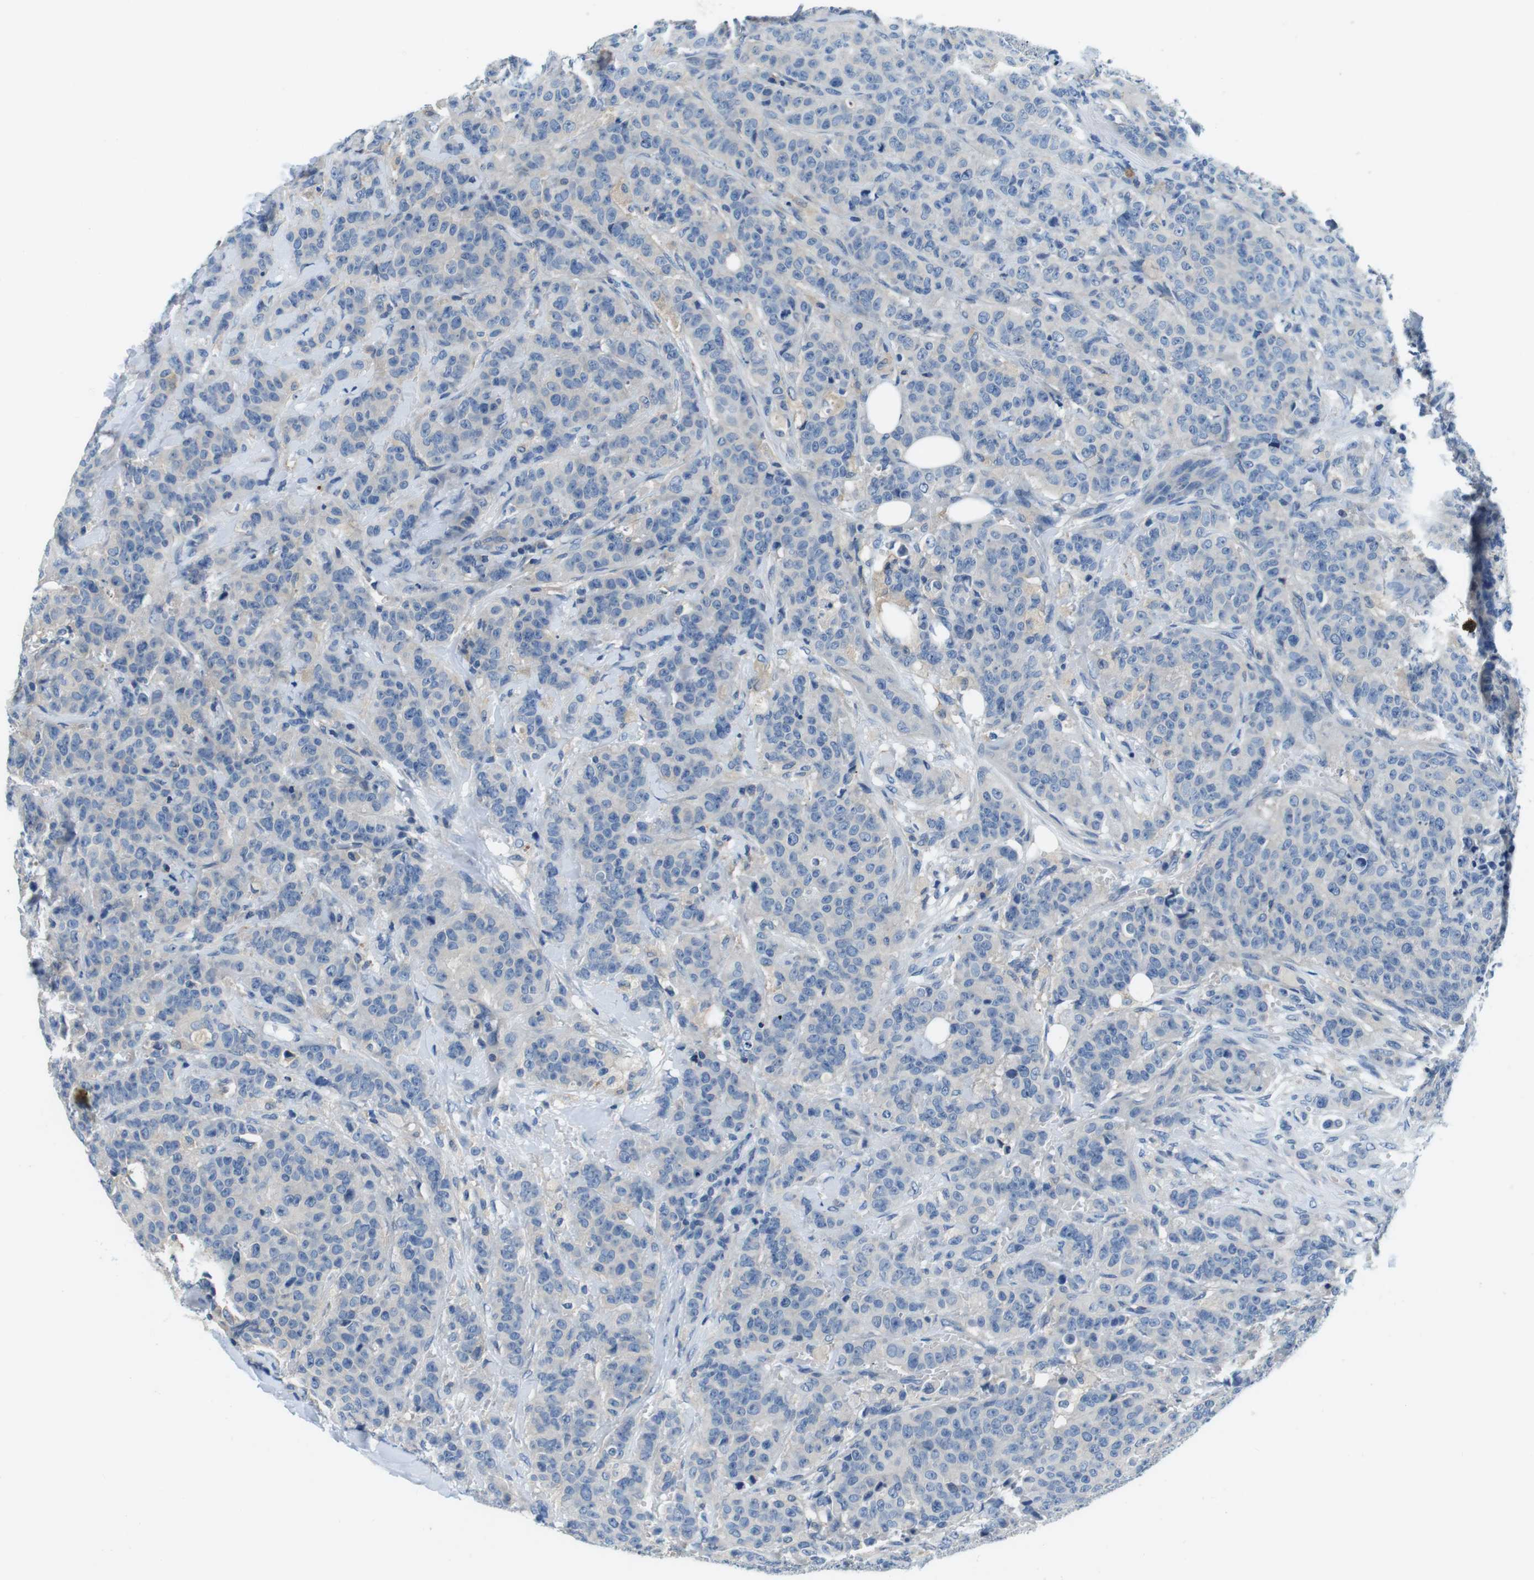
{"staining": {"intensity": "negative", "quantity": "none", "location": "none"}, "tissue": "breast cancer", "cell_type": "Tumor cells", "image_type": "cancer", "snomed": [{"axis": "morphology", "description": "Normal tissue, NOS"}, {"axis": "morphology", "description": "Duct carcinoma"}, {"axis": "topography", "description": "Breast"}], "caption": "IHC of human breast infiltrating ductal carcinoma demonstrates no expression in tumor cells. (Stains: DAB (3,3'-diaminobenzidine) immunohistochemistry with hematoxylin counter stain, Microscopy: brightfield microscopy at high magnification).", "gene": "DENND4C", "patient": {"sex": "female", "age": 40}}